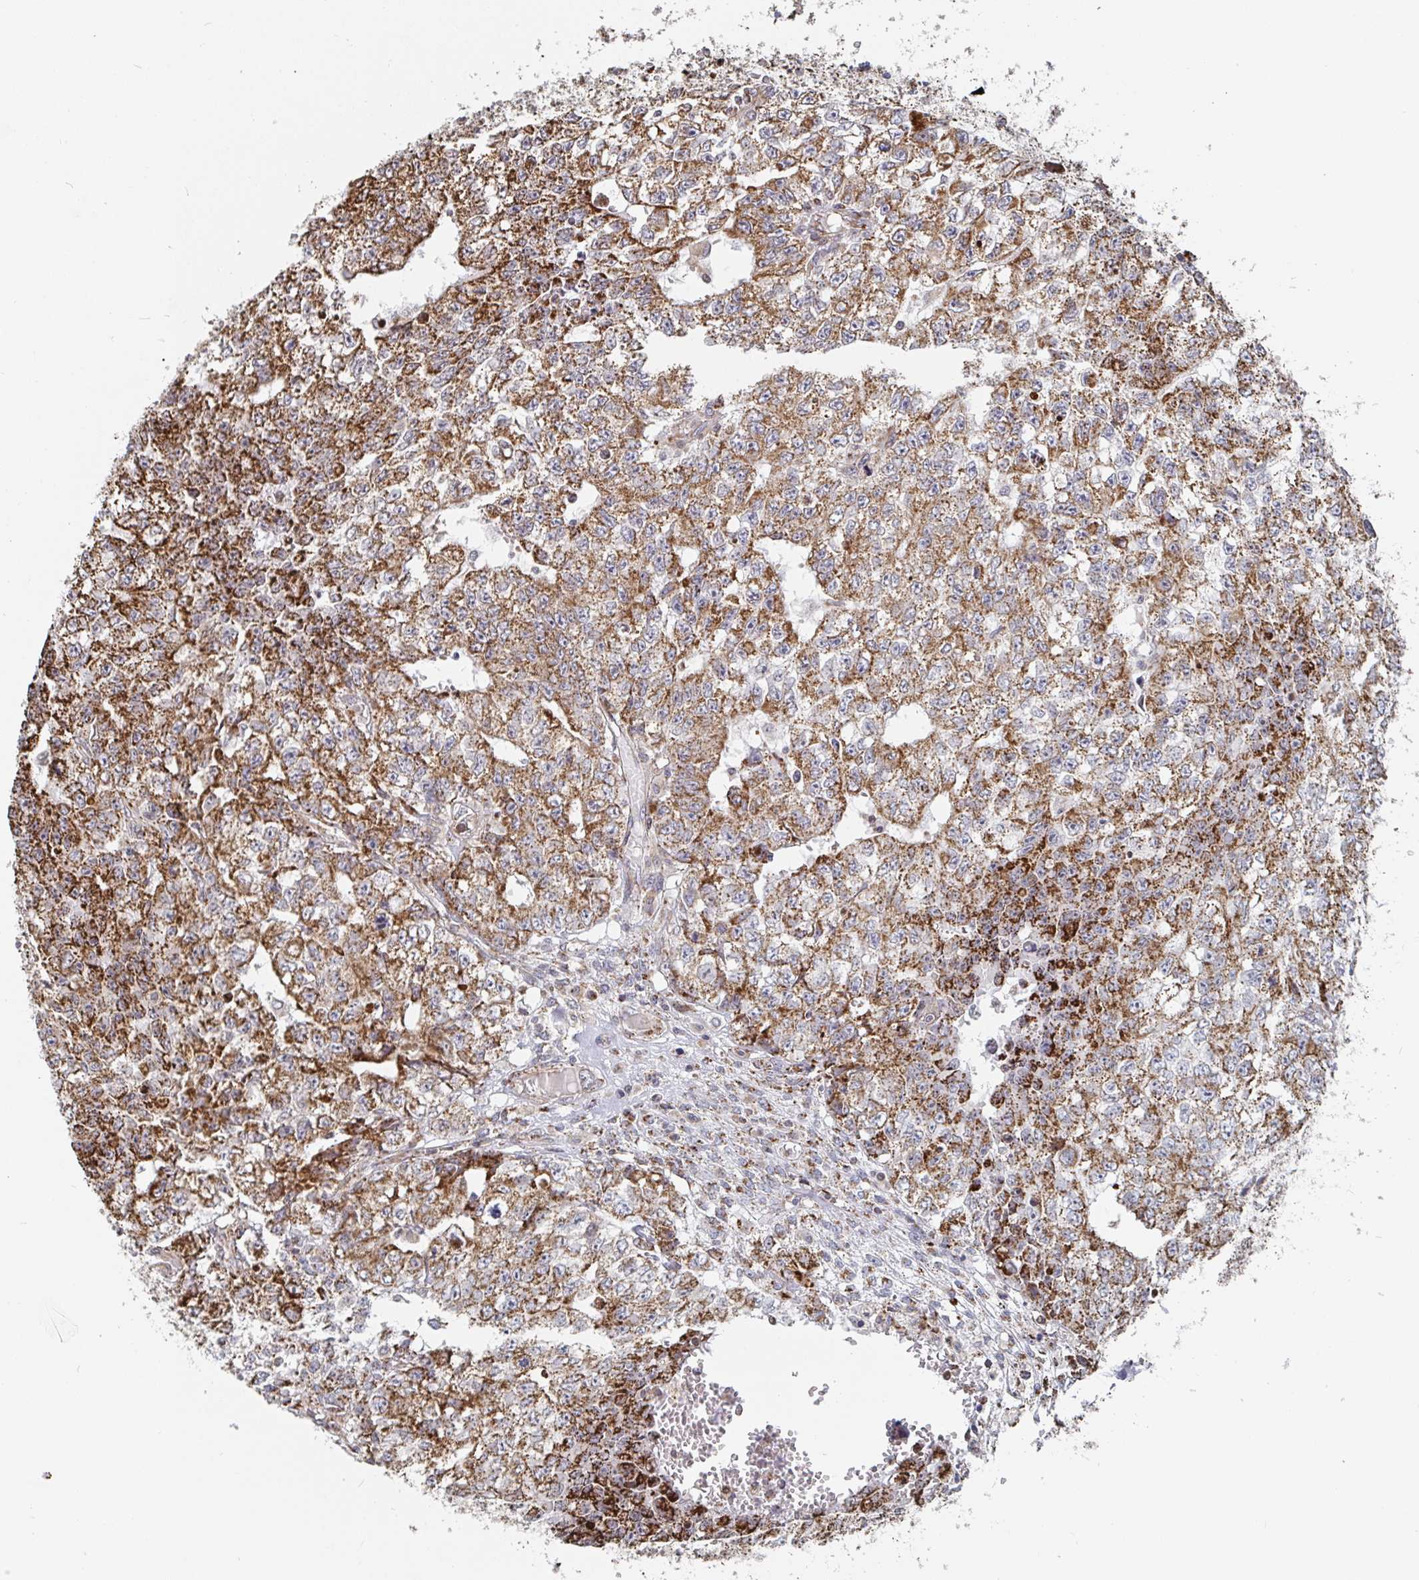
{"staining": {"intensity": "moderate", "quantity": ">75%", "location": "cytoplasmic/membranous"}, "tissue": "testis cancer", "cell_type": "Tumor cells", "image_type": "cancer", "snomed": [{"axis": "morphology", "description": "Carcinoma, Embryonal, NOS"}, {"axis": "morphology", "description": "Teratoma, malignant, NOS"}, {"axis": "topography", "description": "Testis"}], "caption": "High-power microscopy captured an IHC micrograph of testis cancer (embryonal carcinoma), revealing moderate cytoplasmic/membranous positivity in approximately >75% of tumor cells.", "gene": "STARD8", "patient": {"sex": "male", "age": 24}}